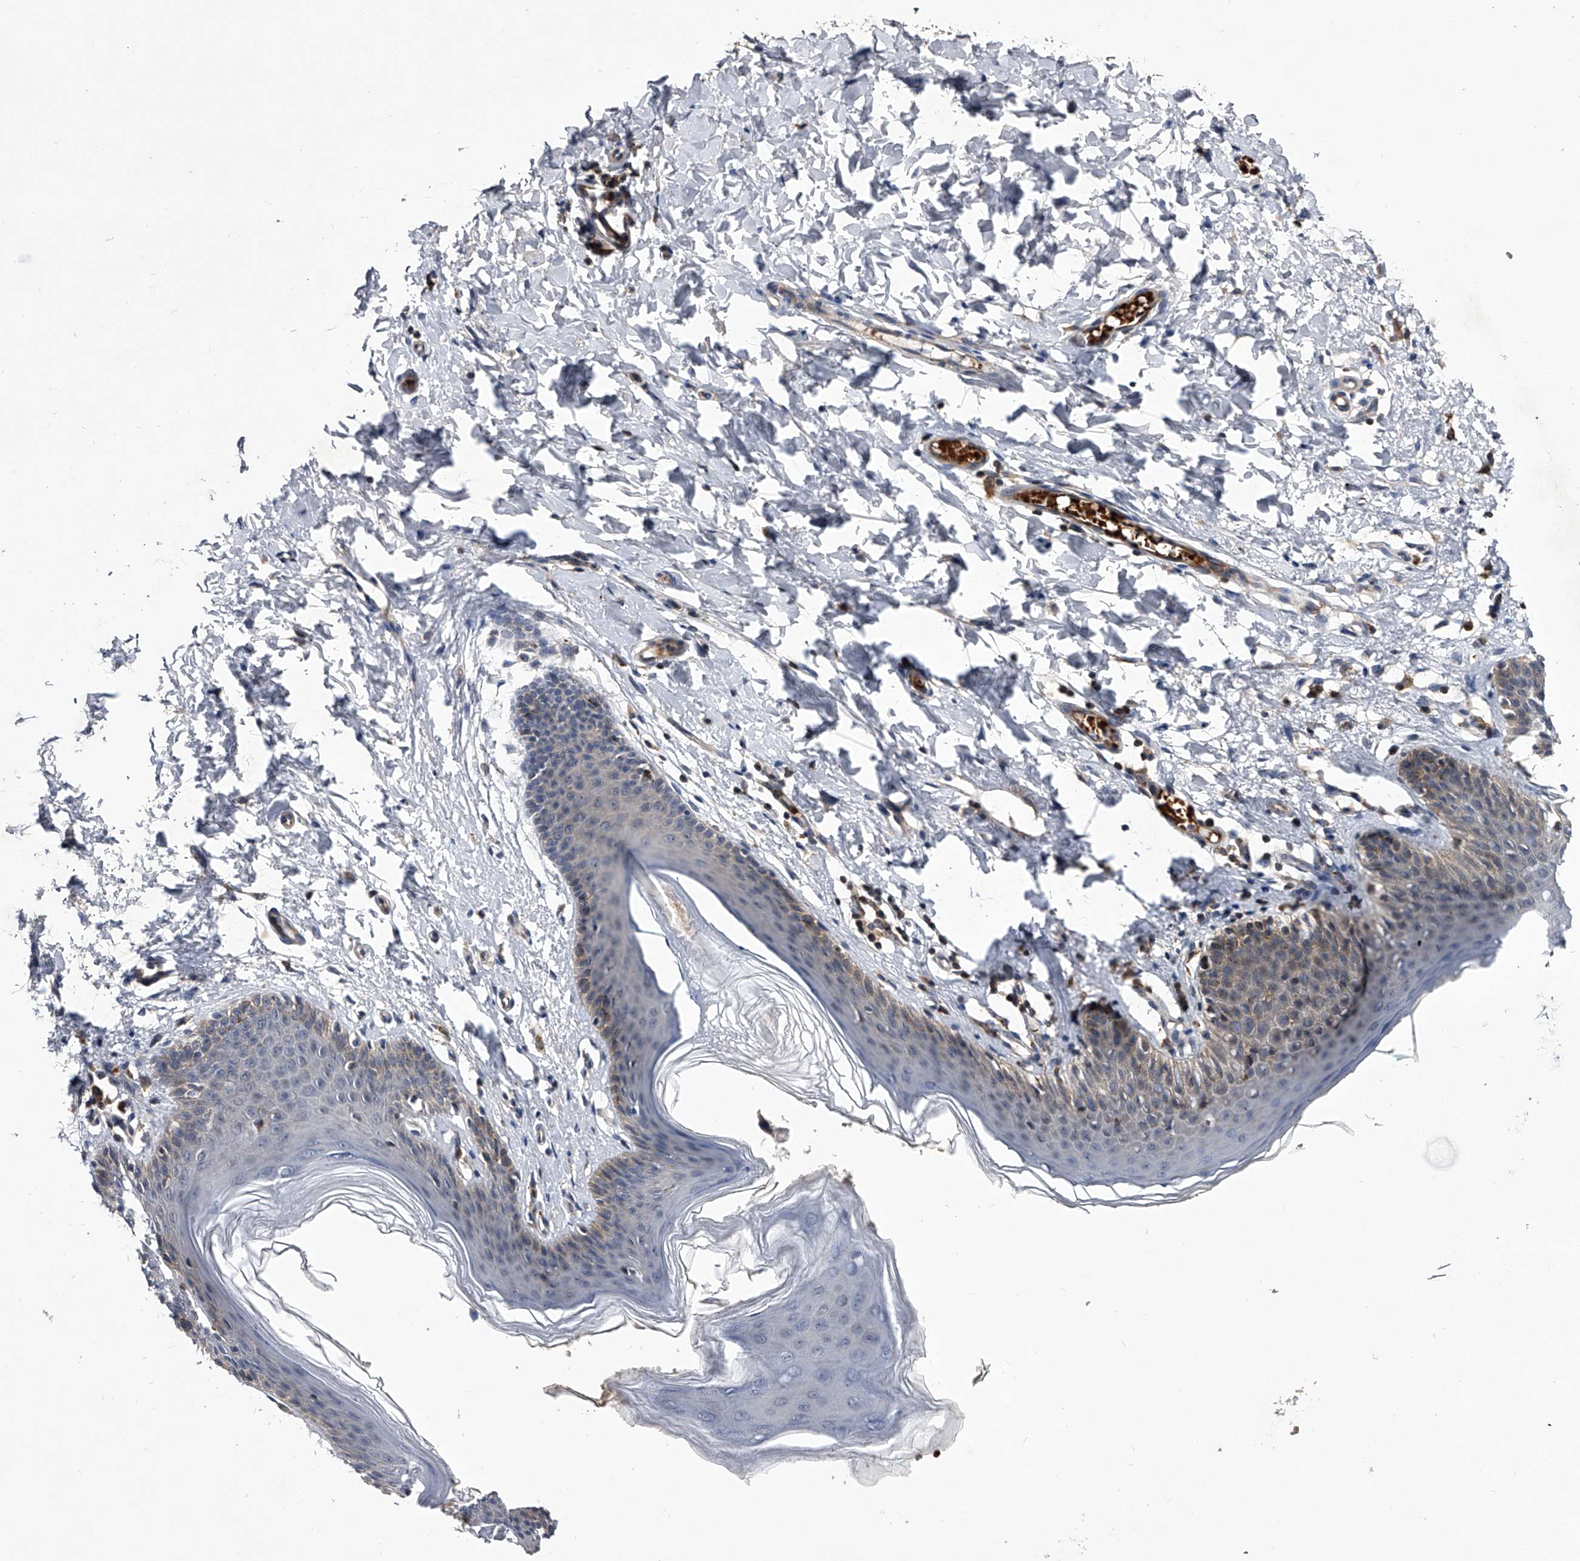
{"staining": {"intensity": "moderate", "quantity": "25%-75%", "location": "cytoplasmic/membranous"}, "tissue": "skin", "cell_type": "Epidermal cells", "image_type": "normal", "snomed": [{"axis": "morphology", "description": "Normal tissue, NOS"}, {"axis": "topography", "description": "Vulva"}], "caption": "Normal skin displays moderate cytoplasmic/membranous positivity in about 25%-75% of epidermal cells The staining is performed using DAB brown chromogen to label protein expression. The nuclei are counter-stained blue using hematoxylin..", "gene": "ZNF30", "patient": {"sex": "female", "age": 66}}